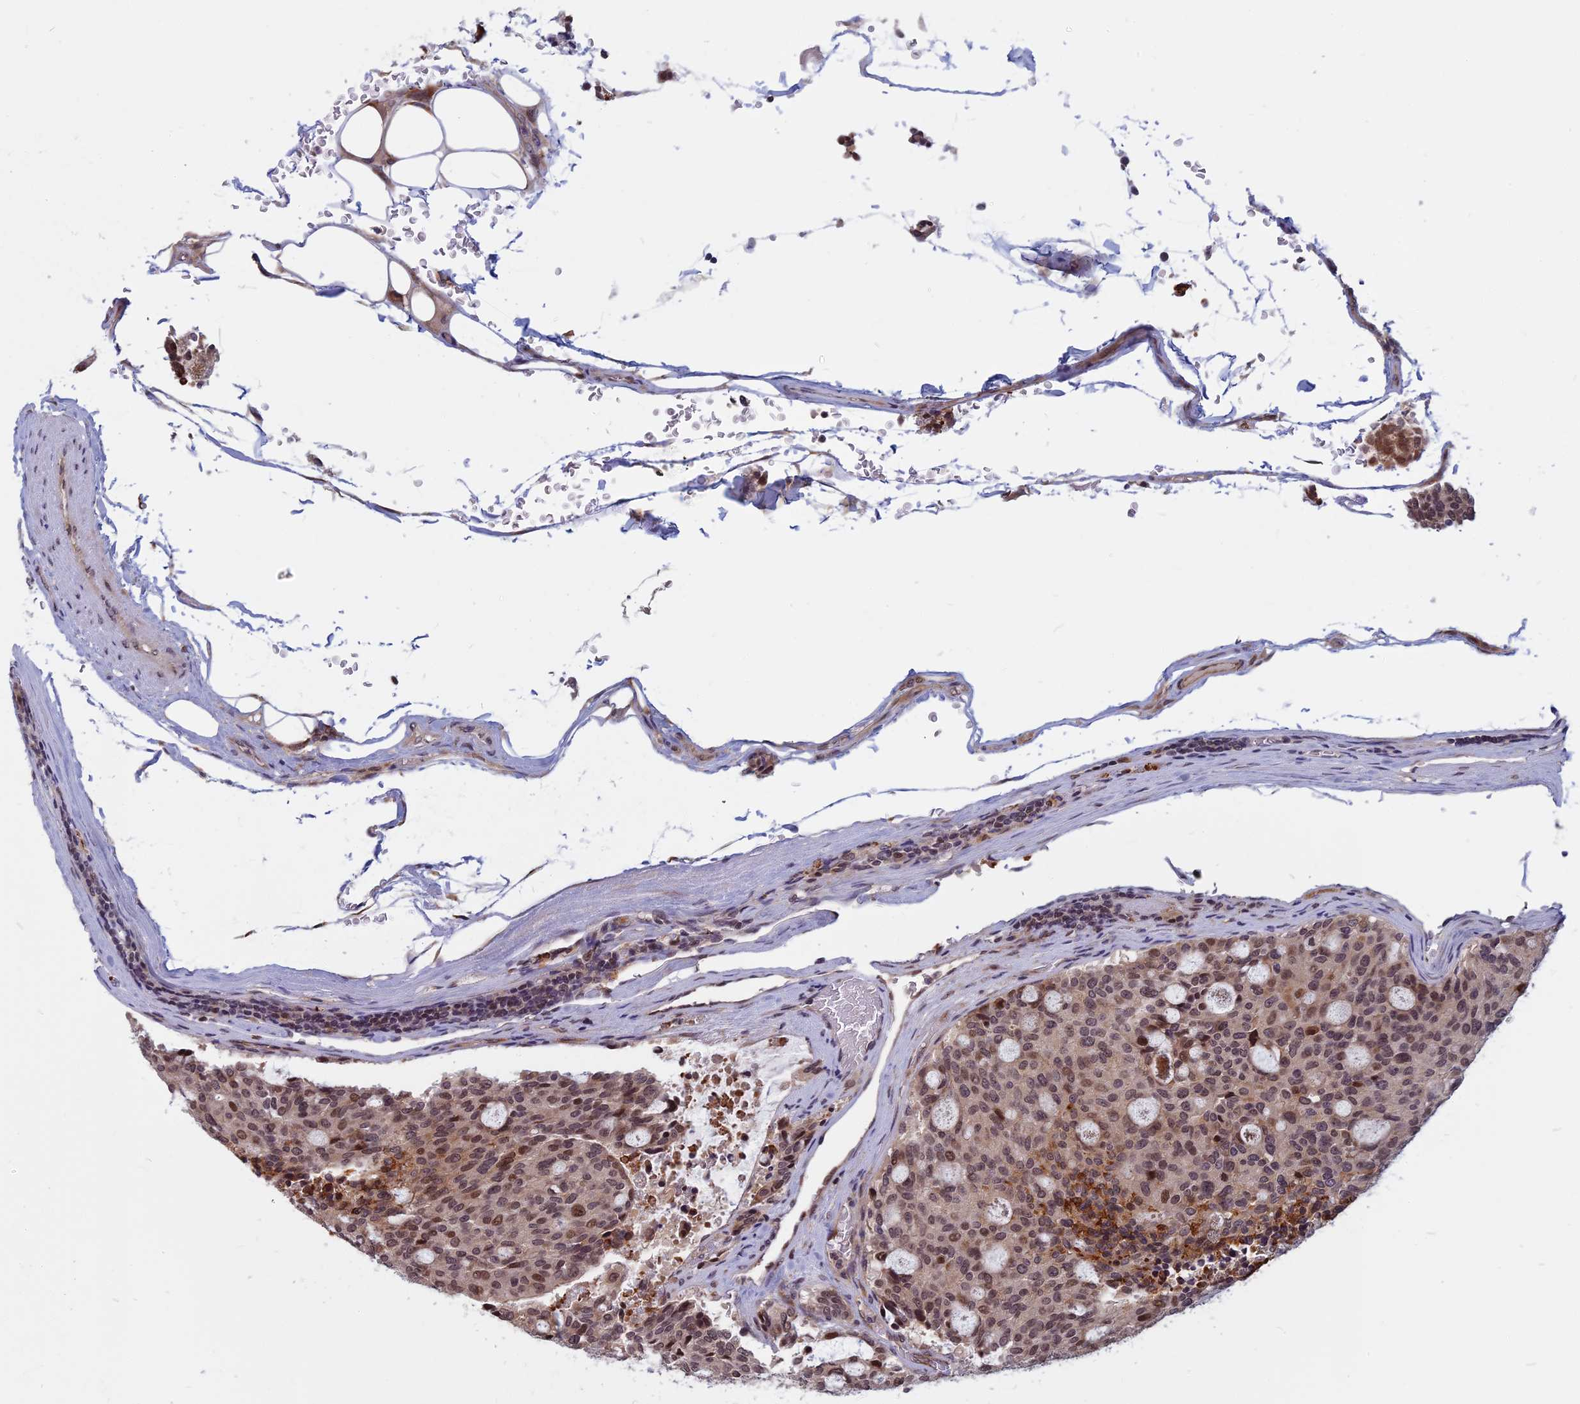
{"staining": {"intensity": "moderate", "quantity": ">75%", "location": "nuclear"}, "tissue": "carcinoid", "cell_type": "Tumor cells", "image_type": "cancer", "snomed": [{"axis": "morphology", "description": "Carcinoid, malignant, NOS"}, {"axis": "topography", "description": "Pancreas"}], "caption": "Carcinoid stained with DAB IHC shows medium levels of moderate nuclear expression in about >75% of tumor cells. Nuclei are stained in blue.", "gene": "CCDC113", "patient": {"sex": "female", "age": 54}}